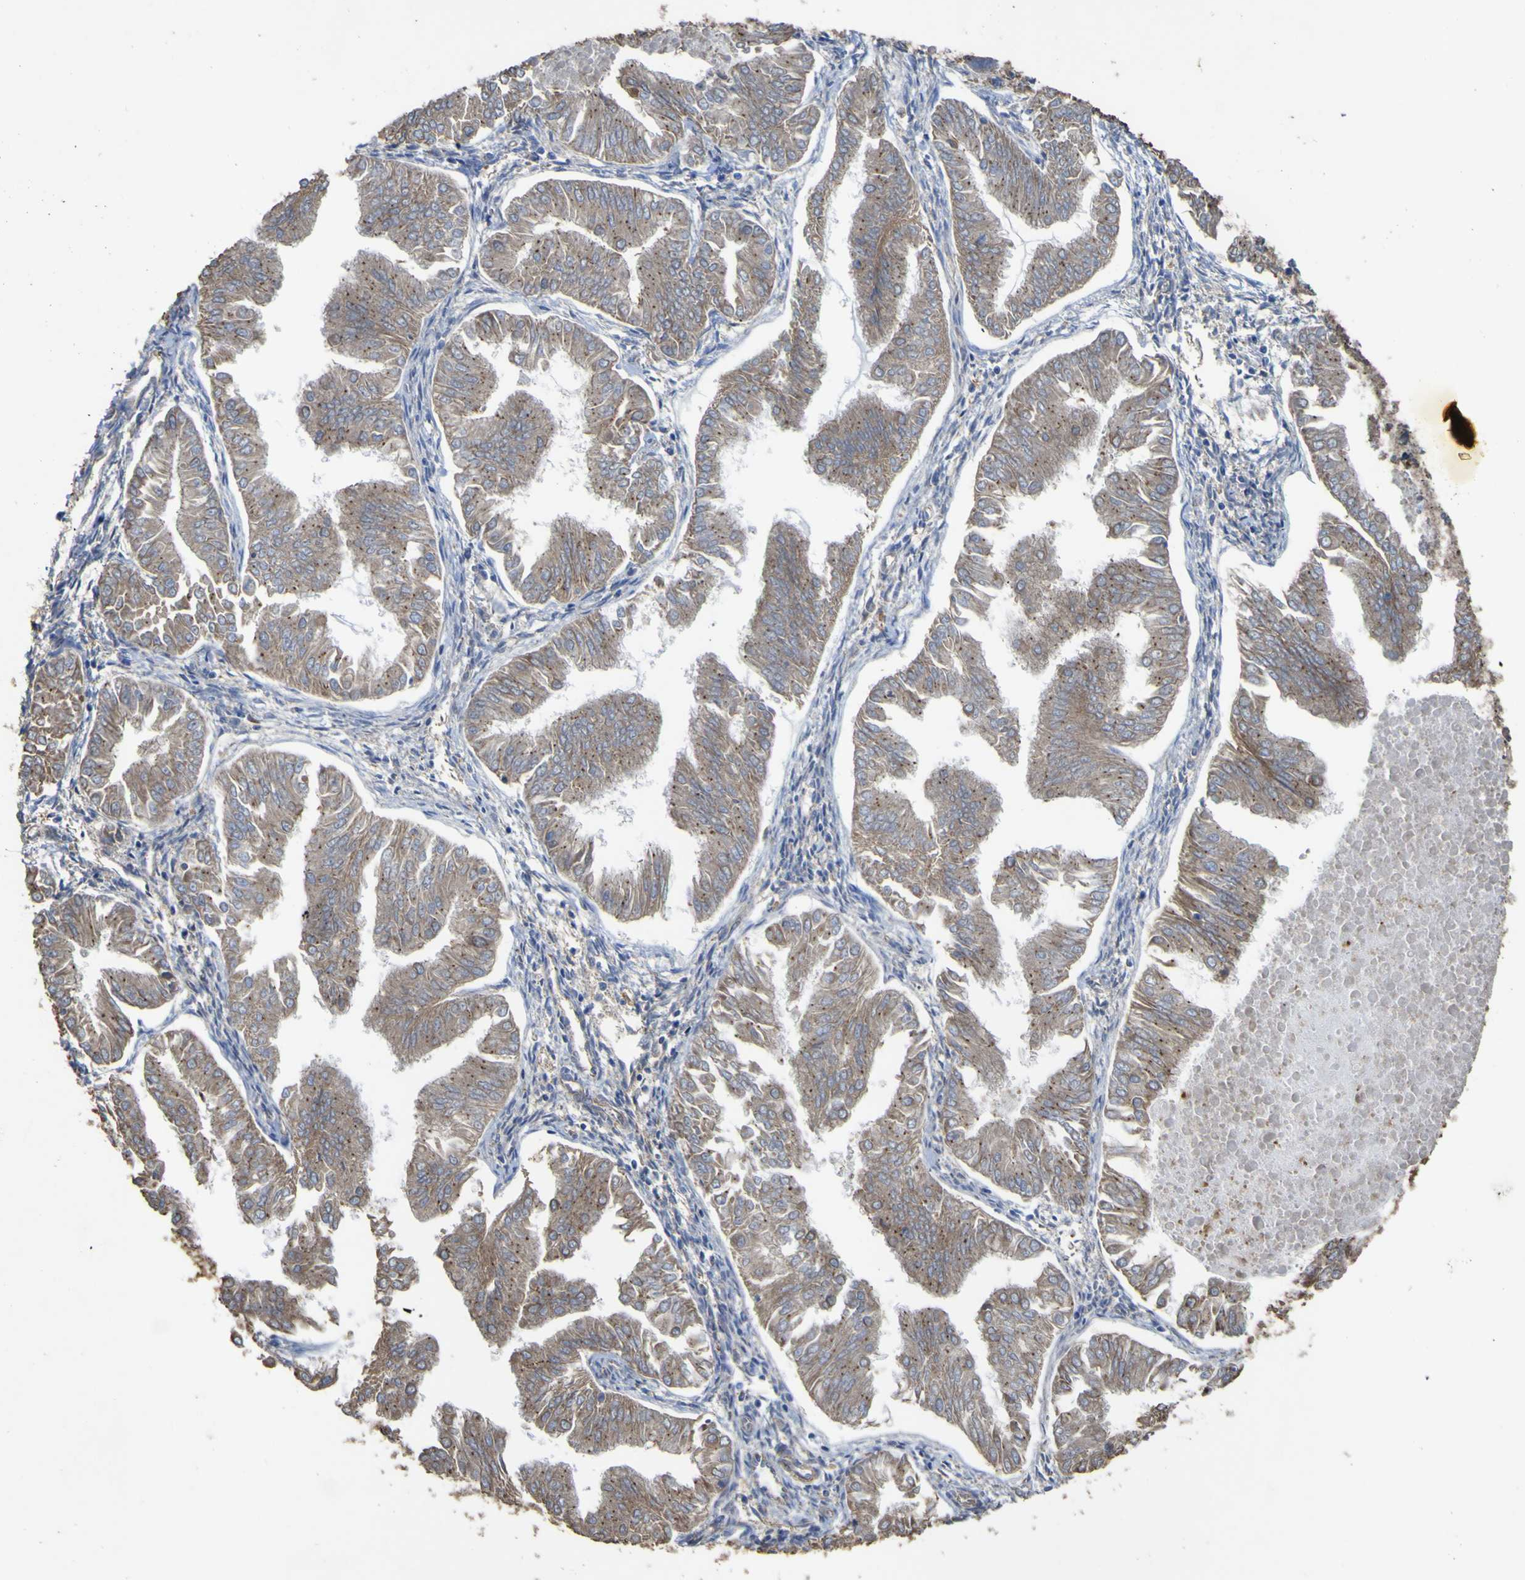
{"staining": {"intensity": "moderate", "quantity": ">75%", "location": "cytoplasmic/membranous"}, "tissue": "endometrial cancer", "cell_type": "Tumor cells", "image_type": "cancer", "snomed": [{"axis": "morphology", "description": "Adenocarcinoma, NOS"}, {"axis": "topography", "description": "Endometrium"}], "caption": "Immunohistochemistry (IHC) micrograph of neoplastic tissue: human endometrial cancer (adenocarcinoma) stained using immunohistochemistry shows medium levels of moderate protein expression localized specifically in the cytoplasmic/membranous of tumor cells, appearing as a cytoplasmic/membranous brown color.", "gene": "TNFSF15", "patient": {"sex": "female", "age": 53}}